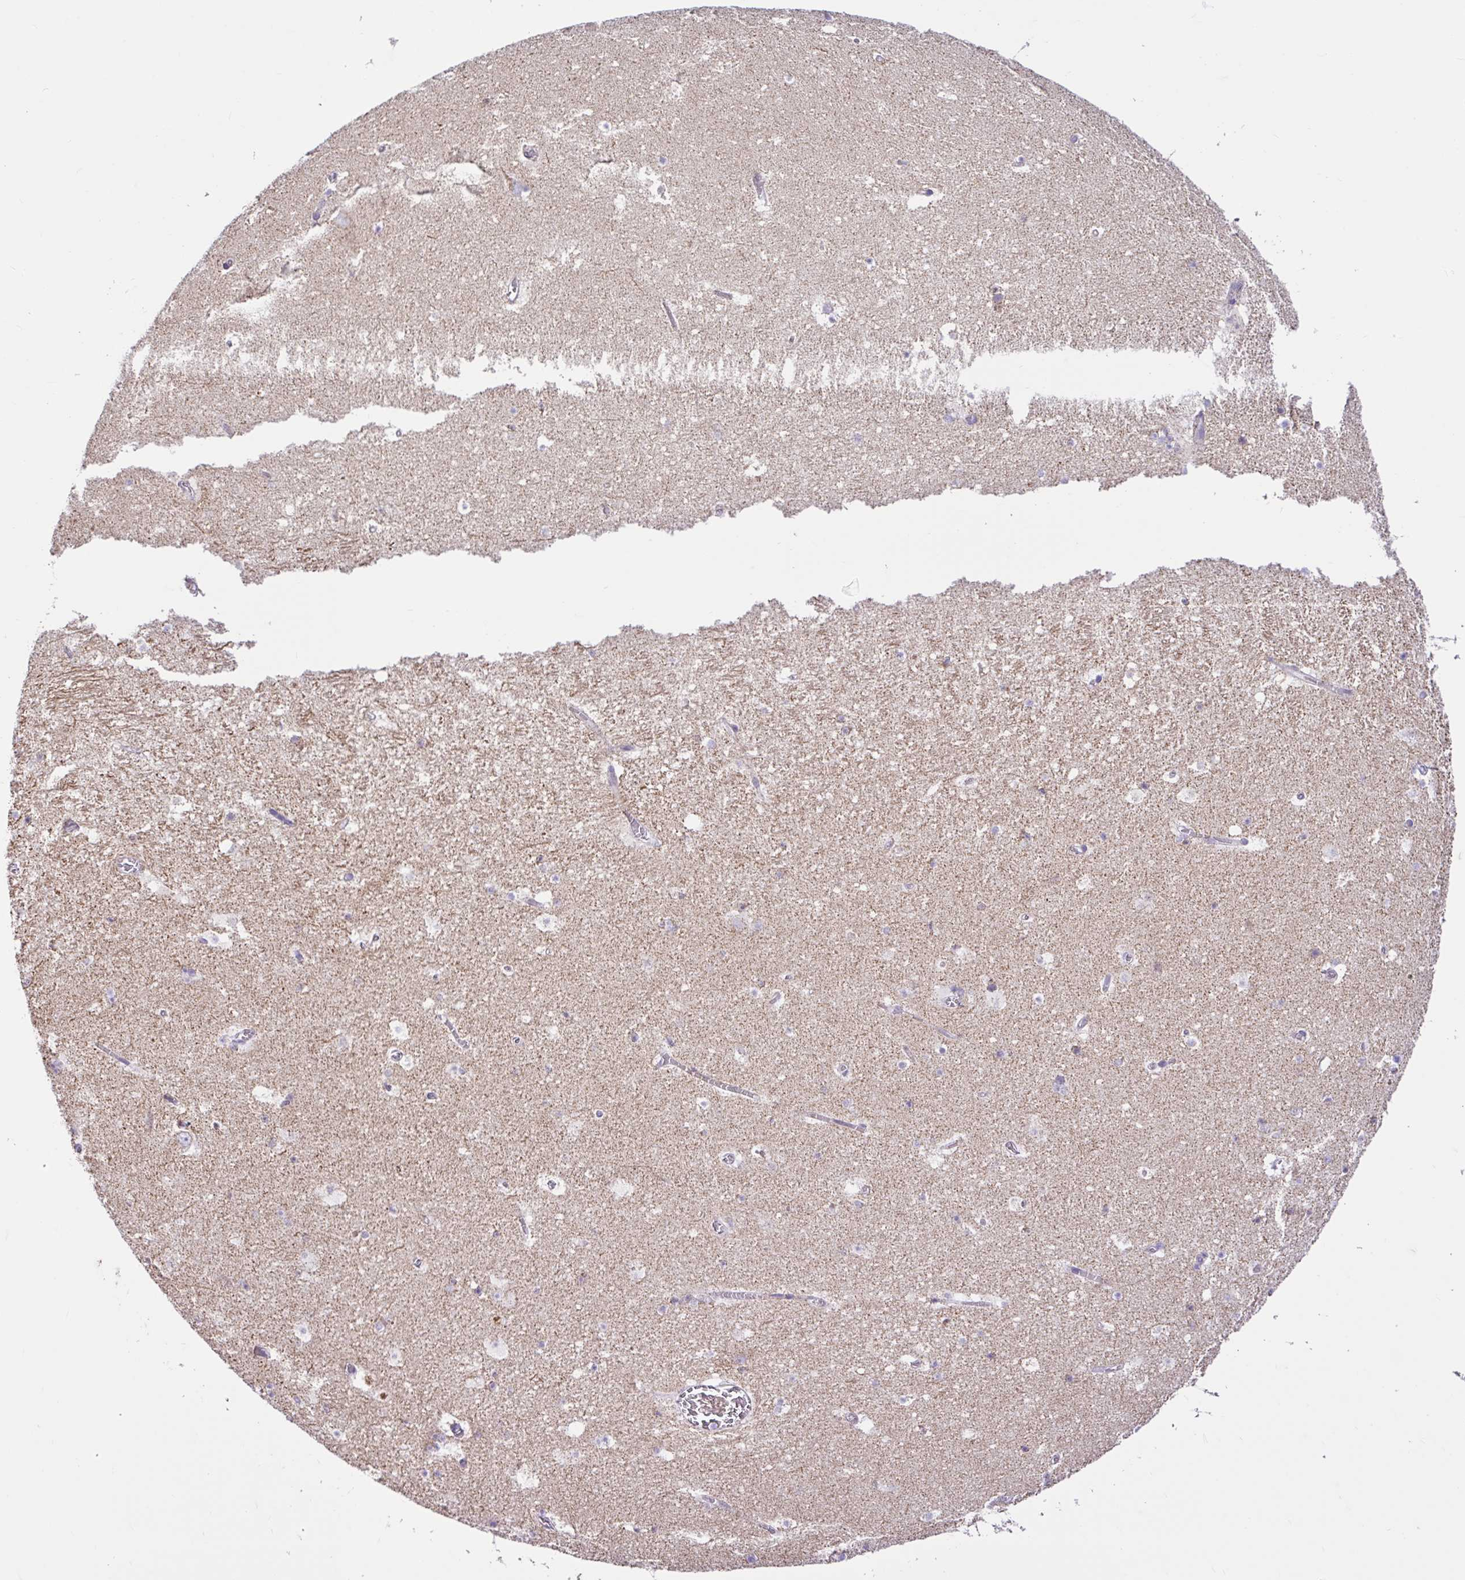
{"staining": {"intensity": "negative", "quantity": "none", "location": "none"}, "tissue": "hippocampus", "cell_type": "Glial cells", "image_type": "normal", "snomed": [{"axis": "morphology", "description": "Normal tissue, NOS"}, {"axis": "topography", "description": "Hippocampus"}], "caption": "Image shows no significant protein expression in glial cells of normal hippocampus.", "gene": "NDUFS2", "patient": {"sex": "female", "age": 42}}